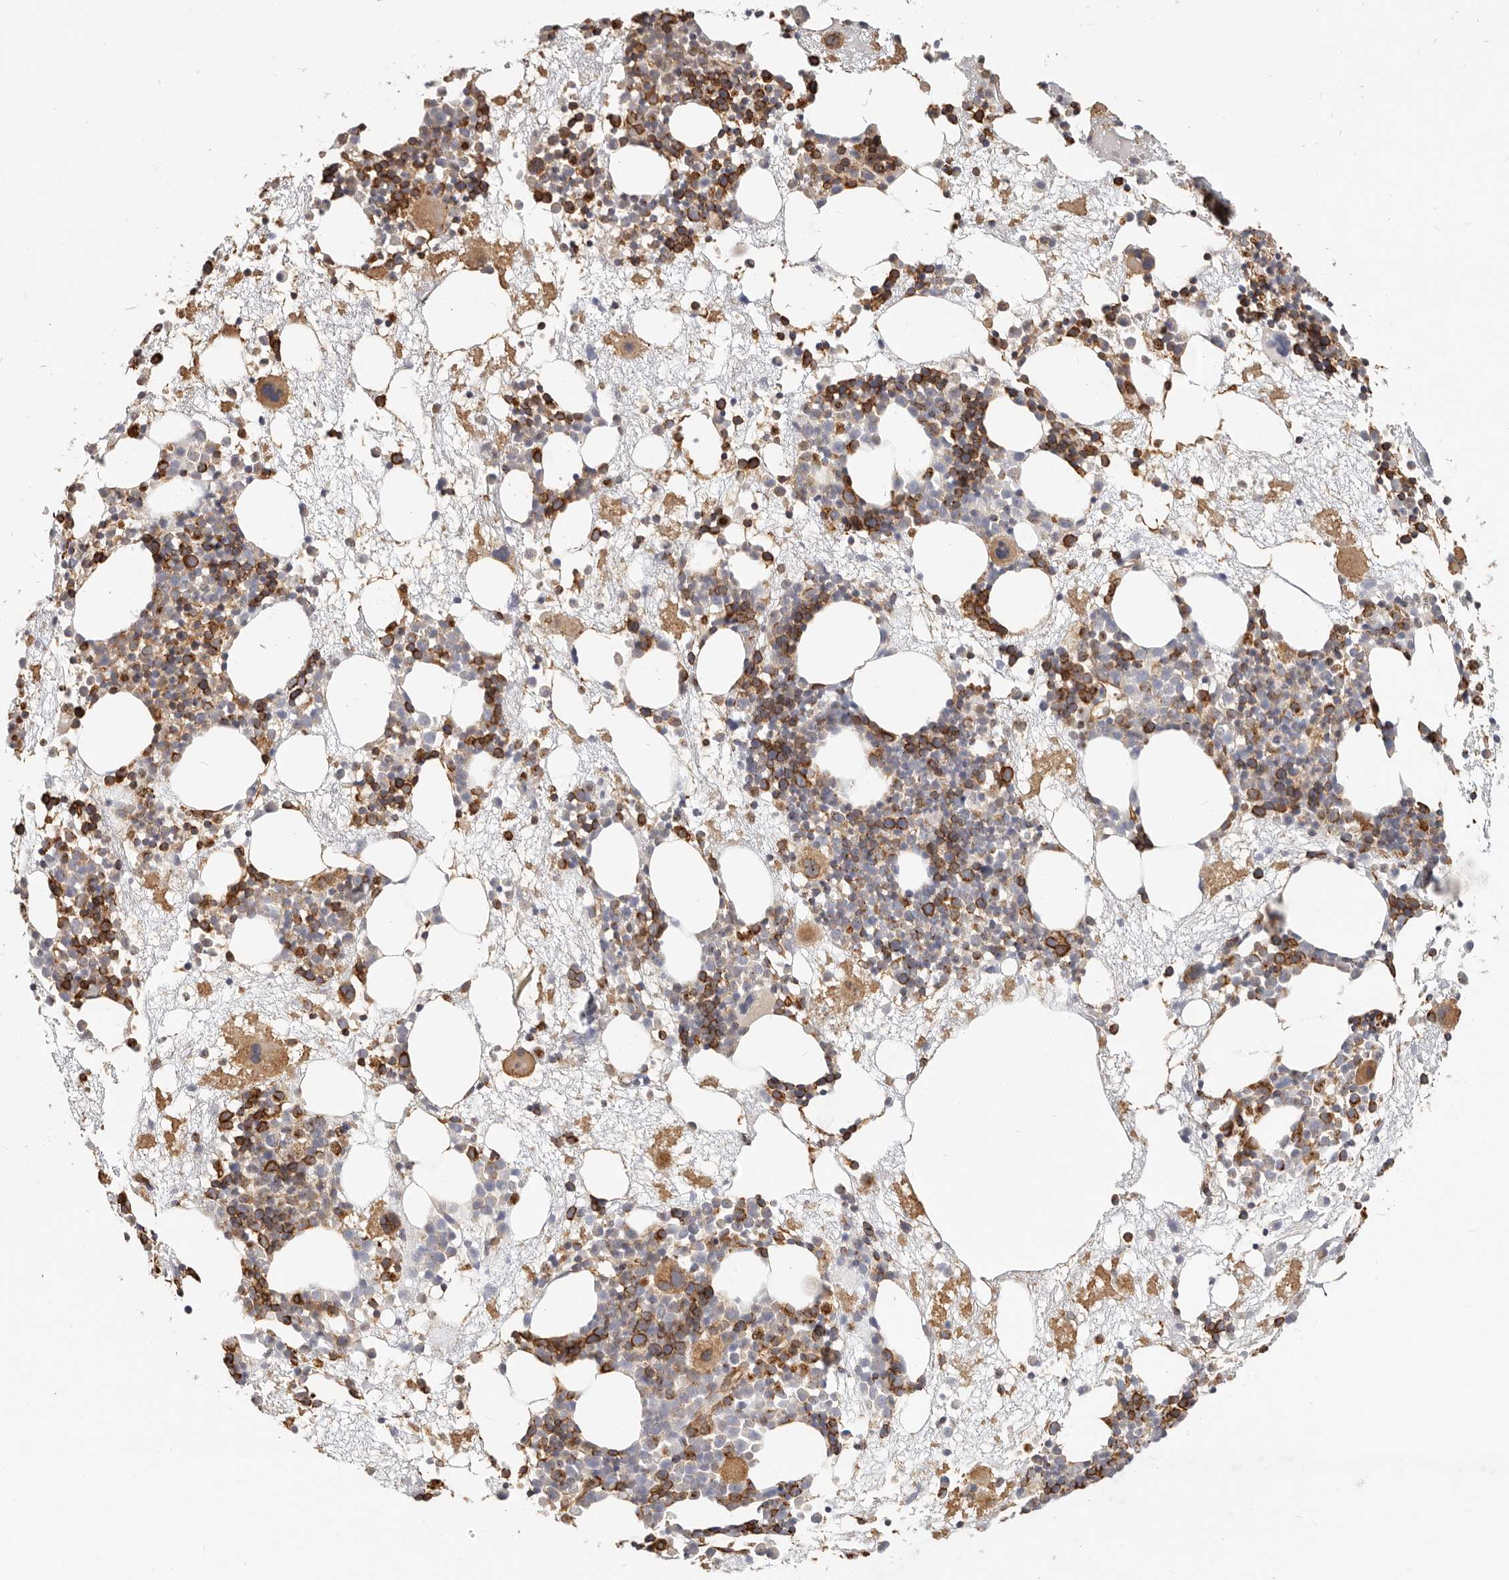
{"staining": {"intensity": "strong", "quantity": "25%-75%", "location": "cytoplasmic/membranous"}, "tissue": "bone marrow", "cell_type": "Hematopoietic cells", "image_type": "normal", "snomed": [{"axis": "morphology", "description": "Normal tissue, NOS"}, {"axis": "topography", "description": "Bone marrow"}], "caption": "Immunohistochemical staining of normal bone marrow displays strong cytoplasmic/membranous protein positivity in approximately 25%-75% of hematopoietic cells. The protein is stained brown, and the nuclei are stained in blue (DAB (3,3'-diaminobenzidine) IHC with brightfield microscopy, high magnification).", "gene": "DTNBP1", "patient": {"sex": "male", "age": 50}}